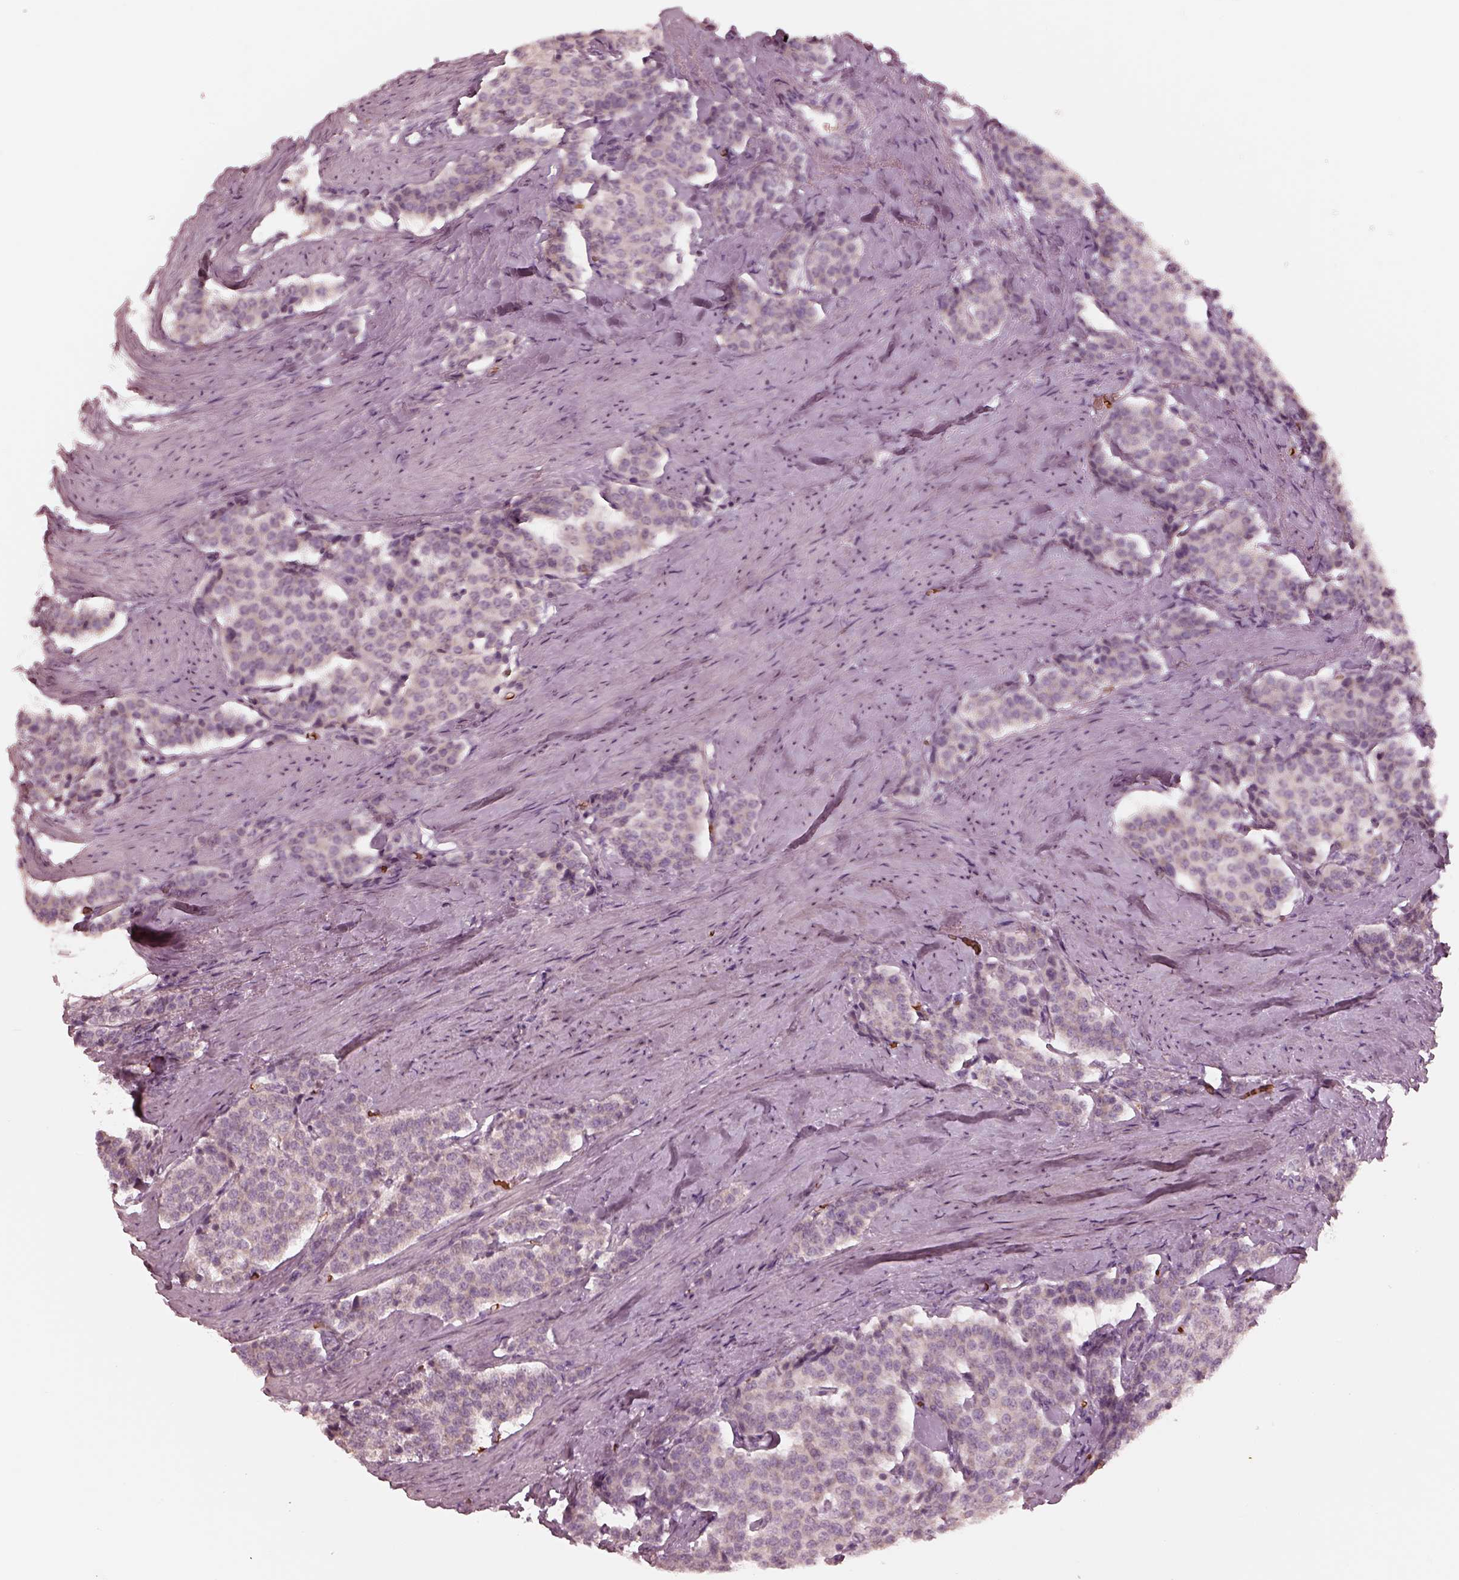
{"staining": {"intensity": "negative", "quantity": "none", "location": "none"}, "tissue": "carcinoid", "cell_type": "Tumor cells", "image_type": "cancer", "snomed": [{"axis": "morphology", "description": "Carcinoid, malignant, NOS"}, {"axis": "topography", "description": "Small intestine"}], "caption": "This is a photomicrograph of immunohistochemistry staining of malignant carcinoid, which shows no staining in tumor cells.", "gene": "ANKLE1", "patient": {"sex": "female", "age": 58}}